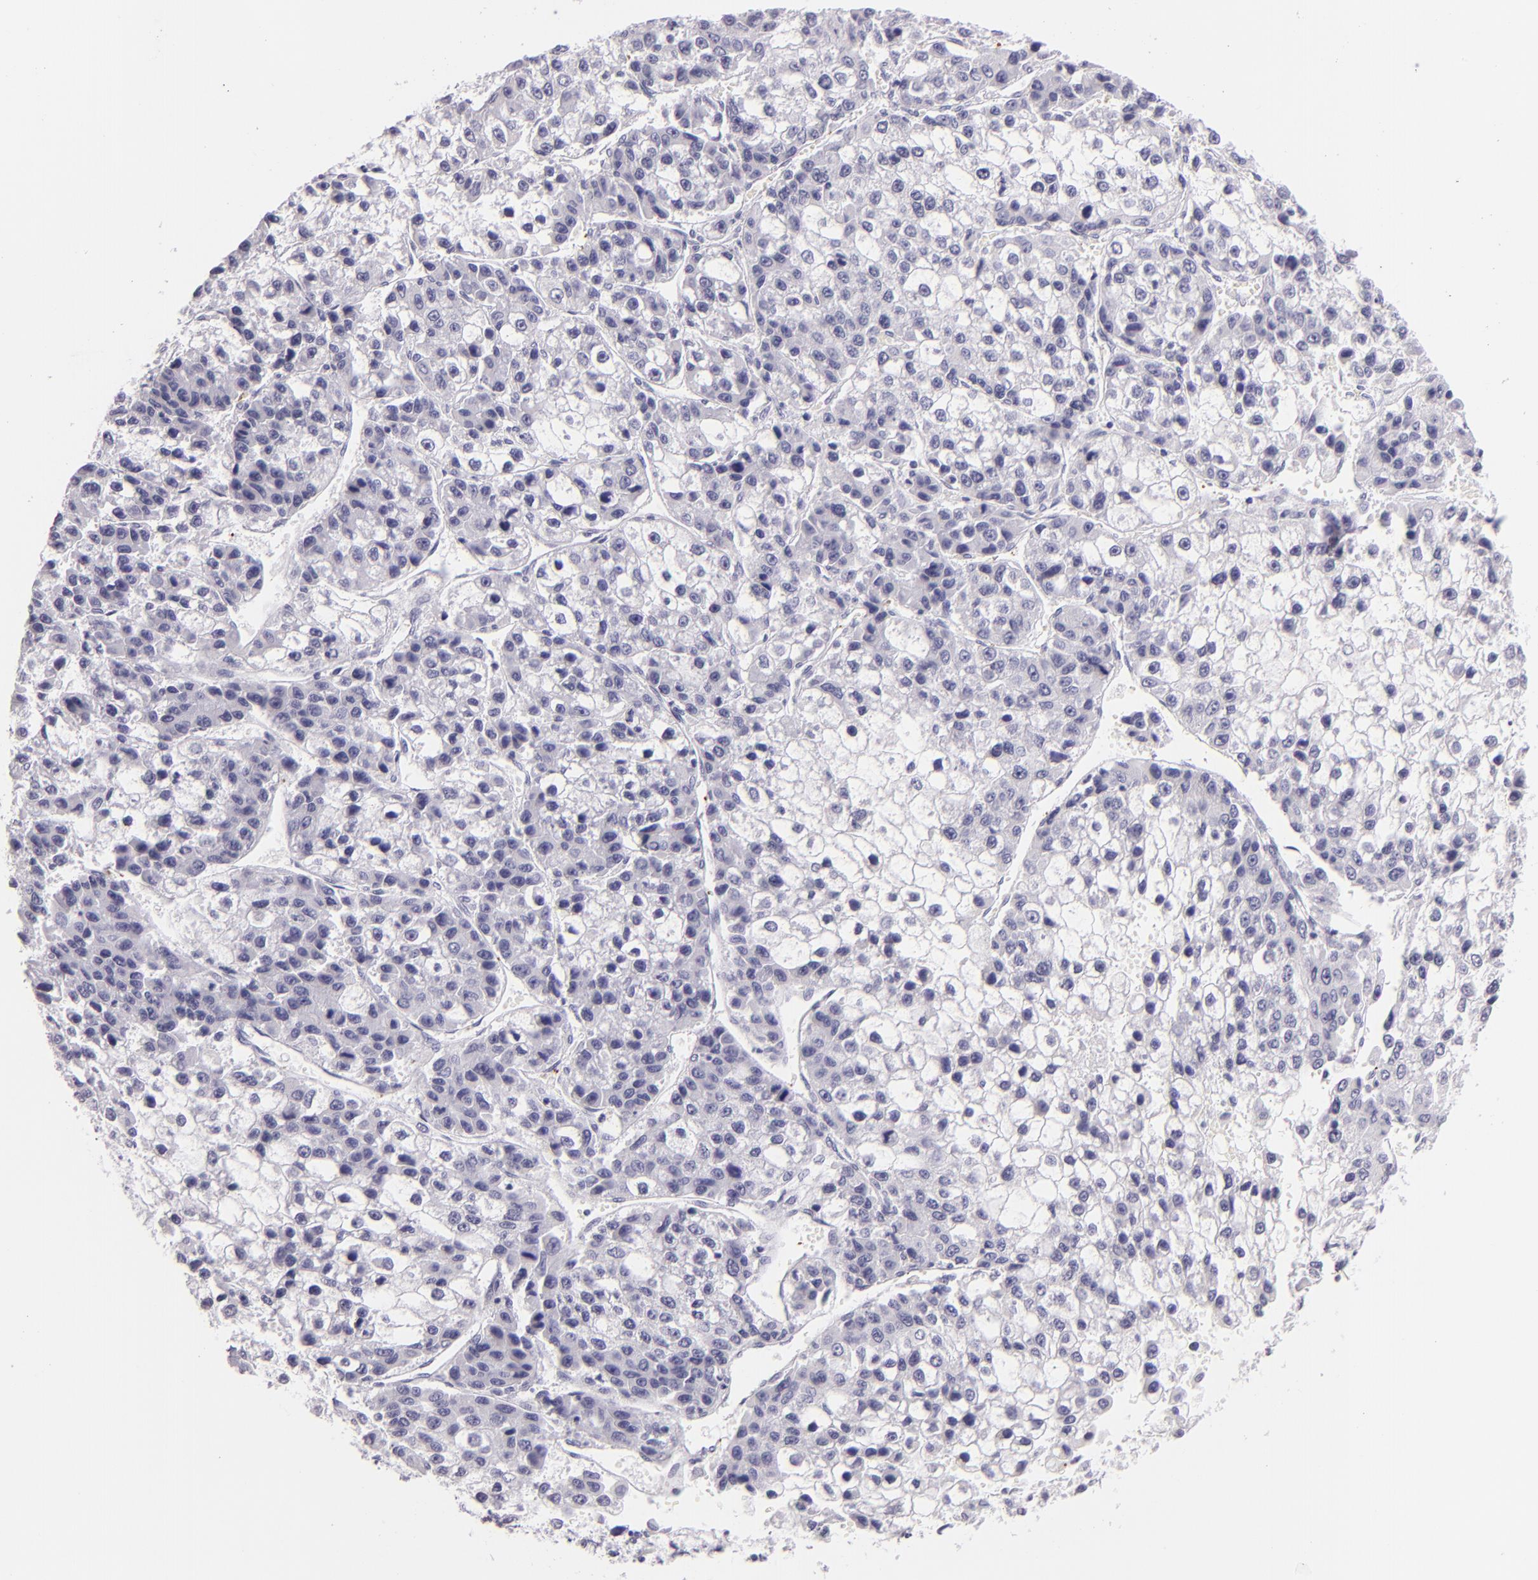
{"staining": {"intensity": "negative", "quantity": "none", "location": "none"}, "tissue": "liver cancer", "cell_type": "Tumor cells", "image_type": "cancer", "snomed": [{"axis": "morphology", "description": "Carcinoma, Hepatocellular, NOS"}, {"axis": "topography", "description": "Liver"}], "caption": "Tumor cells are negative for protein expression in human liver hepatocellular carcinoma.", "gene": "SELP", "patient": {"sex": "female", "age": 66}}